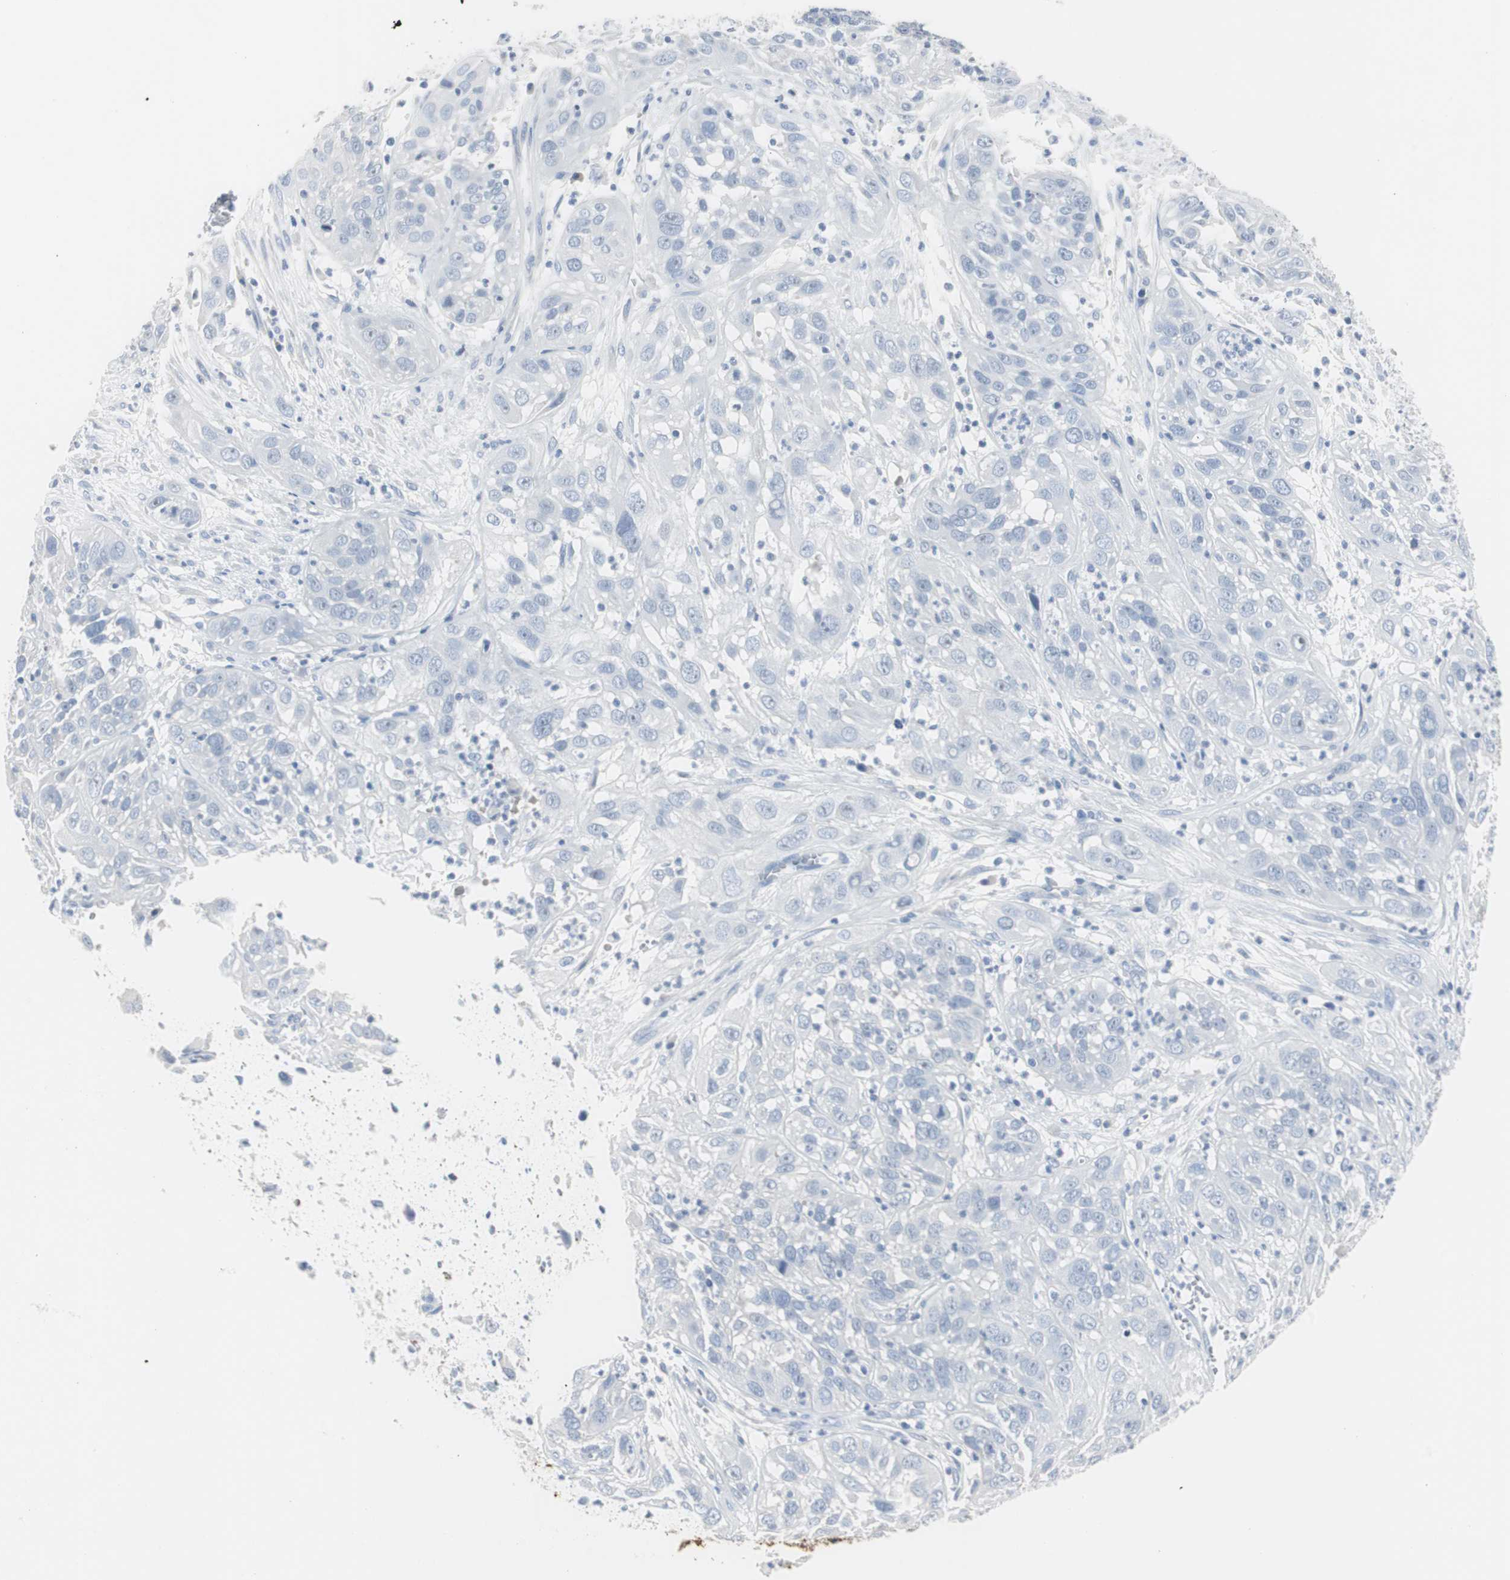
{"staining": {"intensity": "negative", "quantity": "none", "location": "none"}, "tissue": "cervical cancer", "cell_type": "Tumor cells", "image_type": "cancer", "snomed": [{"axis": "morphology", "description": "Squamous cell carcinoma, NOS"}, {"axis": "topography", "description": "Cervix"}], "caption": "Immunohistochemical staining of human cervical squamous cell carcinoma reveals no significant staining in tumor cells.", "gene": "S100A7", "patient": {"sex": "female", "age": 32}}